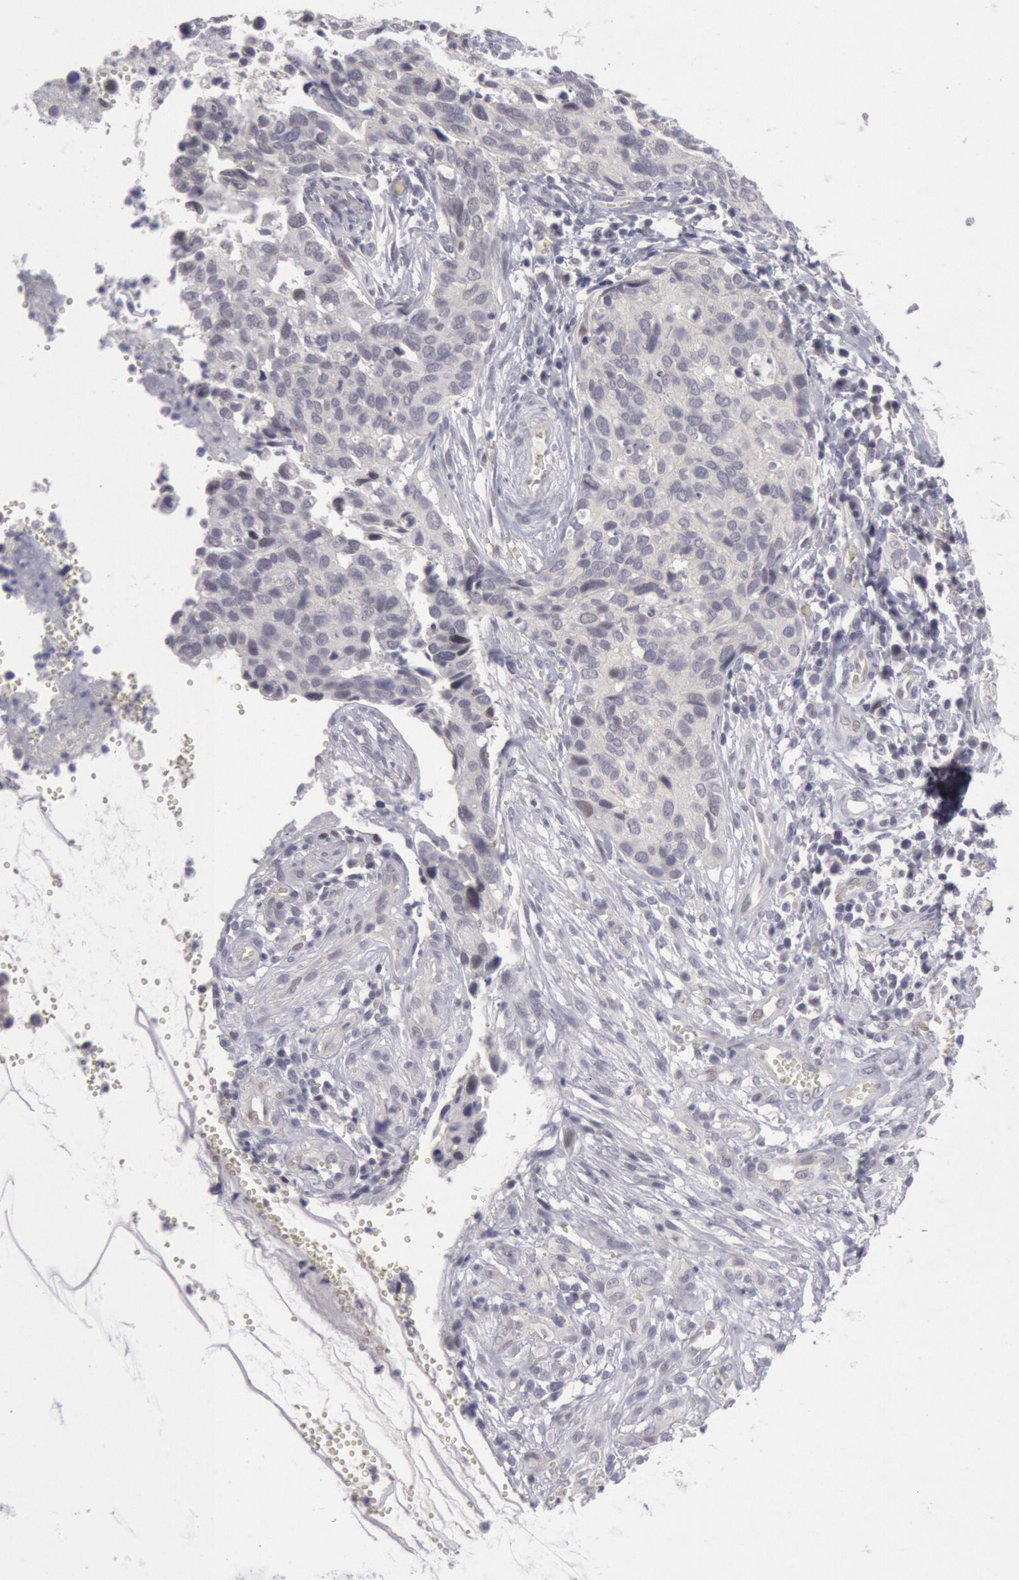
{"staining": {"intensity": "negative", "quantity": "none", "location": "none"}, "tissue": "cervical cancer", "cell_type": "Tumor cells", "image_type": "cancer", "snomed": [{"axis": "morphology", "description": "Normal tissue, NOS"}, {"axis": "morphology", "description": "Squamous cell carcinoma, NOS"}, {"axis": "topography", "description": "Cervix"}], "caption": "Protein analysis of cervical cancer demonstrates no significant staining in tumor cells. The staining was performed using DAB (3,3'-diaminobenzidine) to visualize the protein expression in brown, while the nuclei were stained in blue with hematoxylin (Magnification: 20x).", "gene": "JOSD1", "patient": {"sex": "female", "age": 45}}